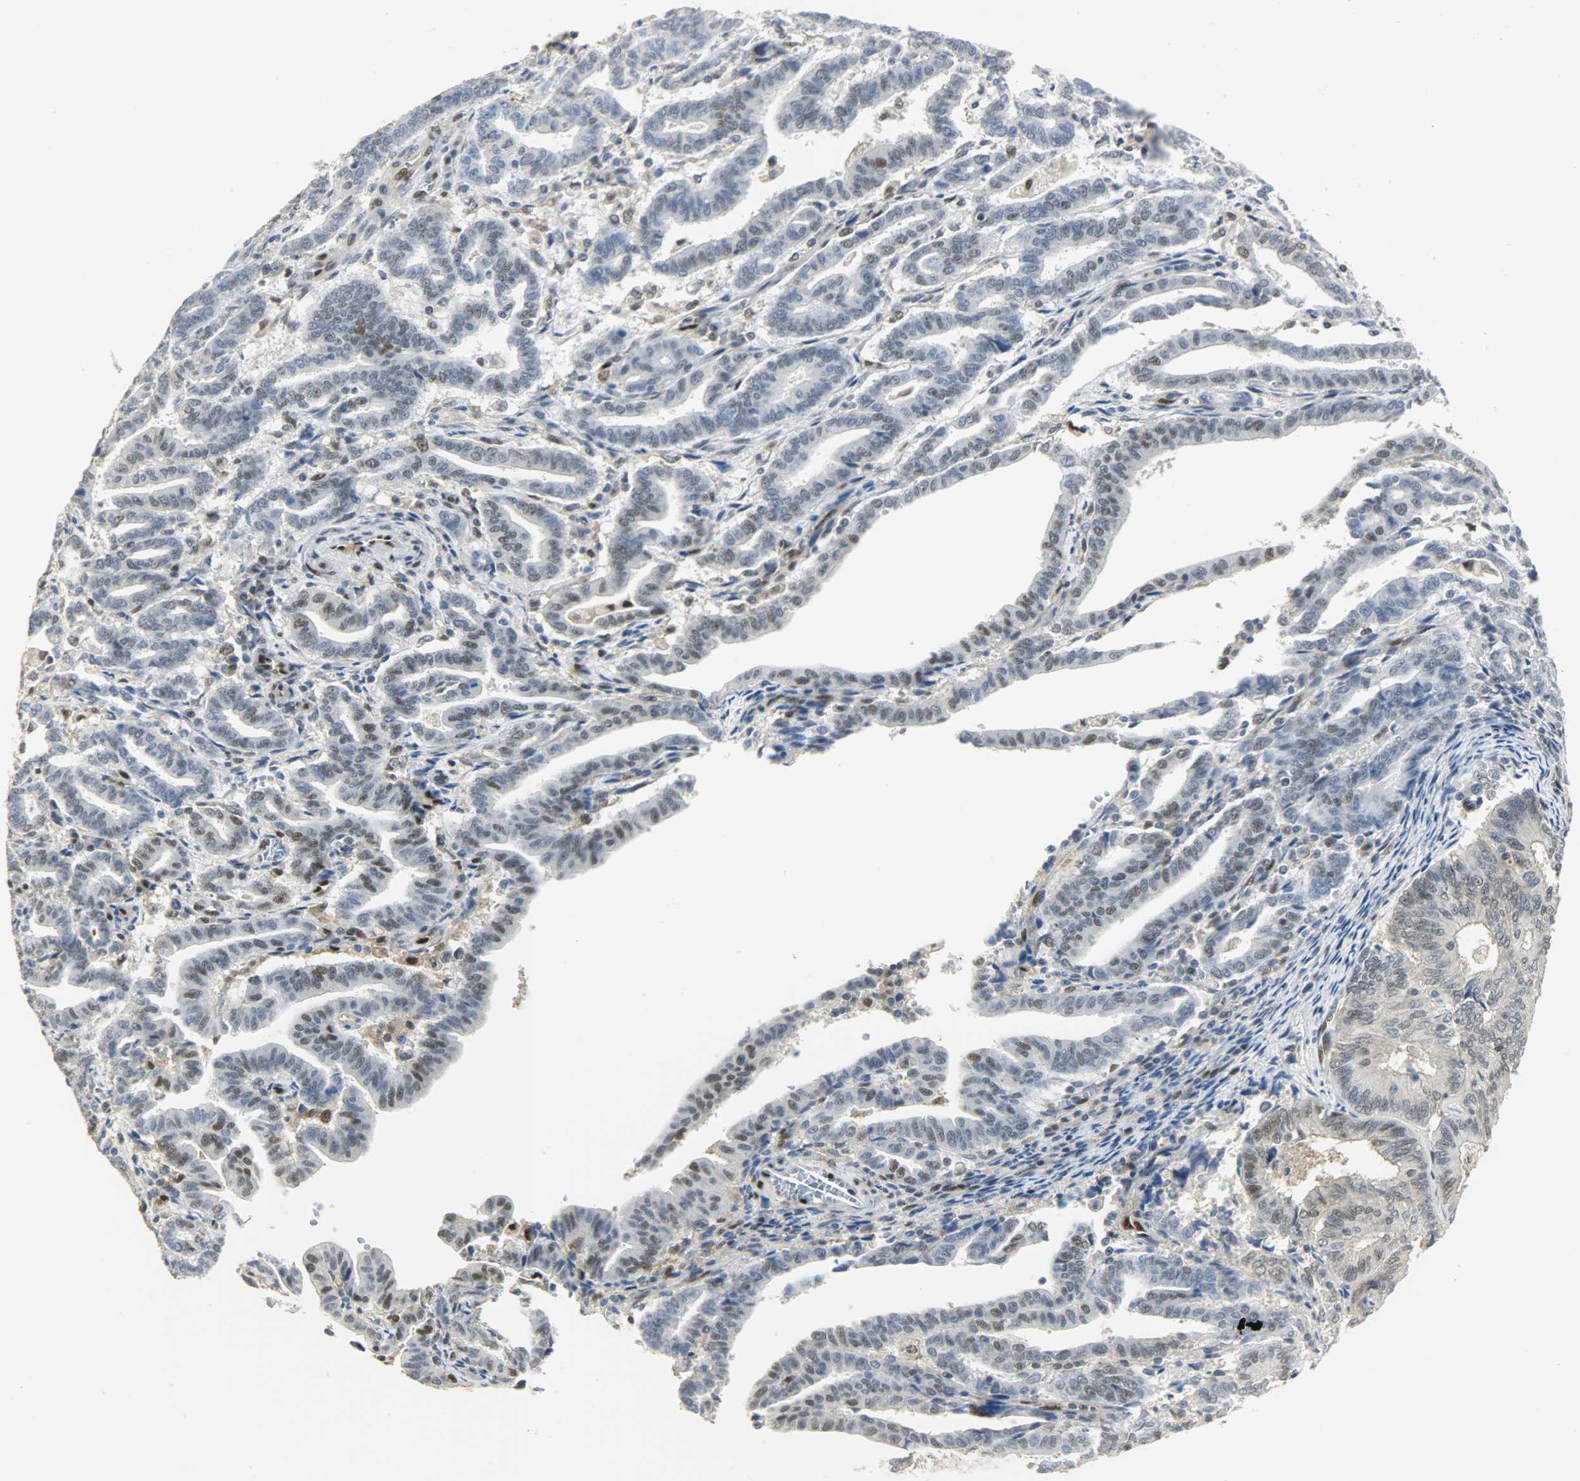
{"staining": {"intensity": "moderate", "quantity": "25%-75%", "location": "nuclear"}, "tissue": "endometrial cancer", "cell_type": "Tumor cells", "image_type": "cancer", "snomed": [{"axis": "morphology", "description": "Adenocarcinoma, NOS"}, {"axis": "topography", "description": "Uterus"}], "caption": "Immunohistochemical staining of human endometrial adenocarcinoma shows medium levels of moderate nuclear positivity in approximately 25%-75% of tumor cells.", "gene": "NPEPL1", "patient": {"sex": "female", "age": 83}}